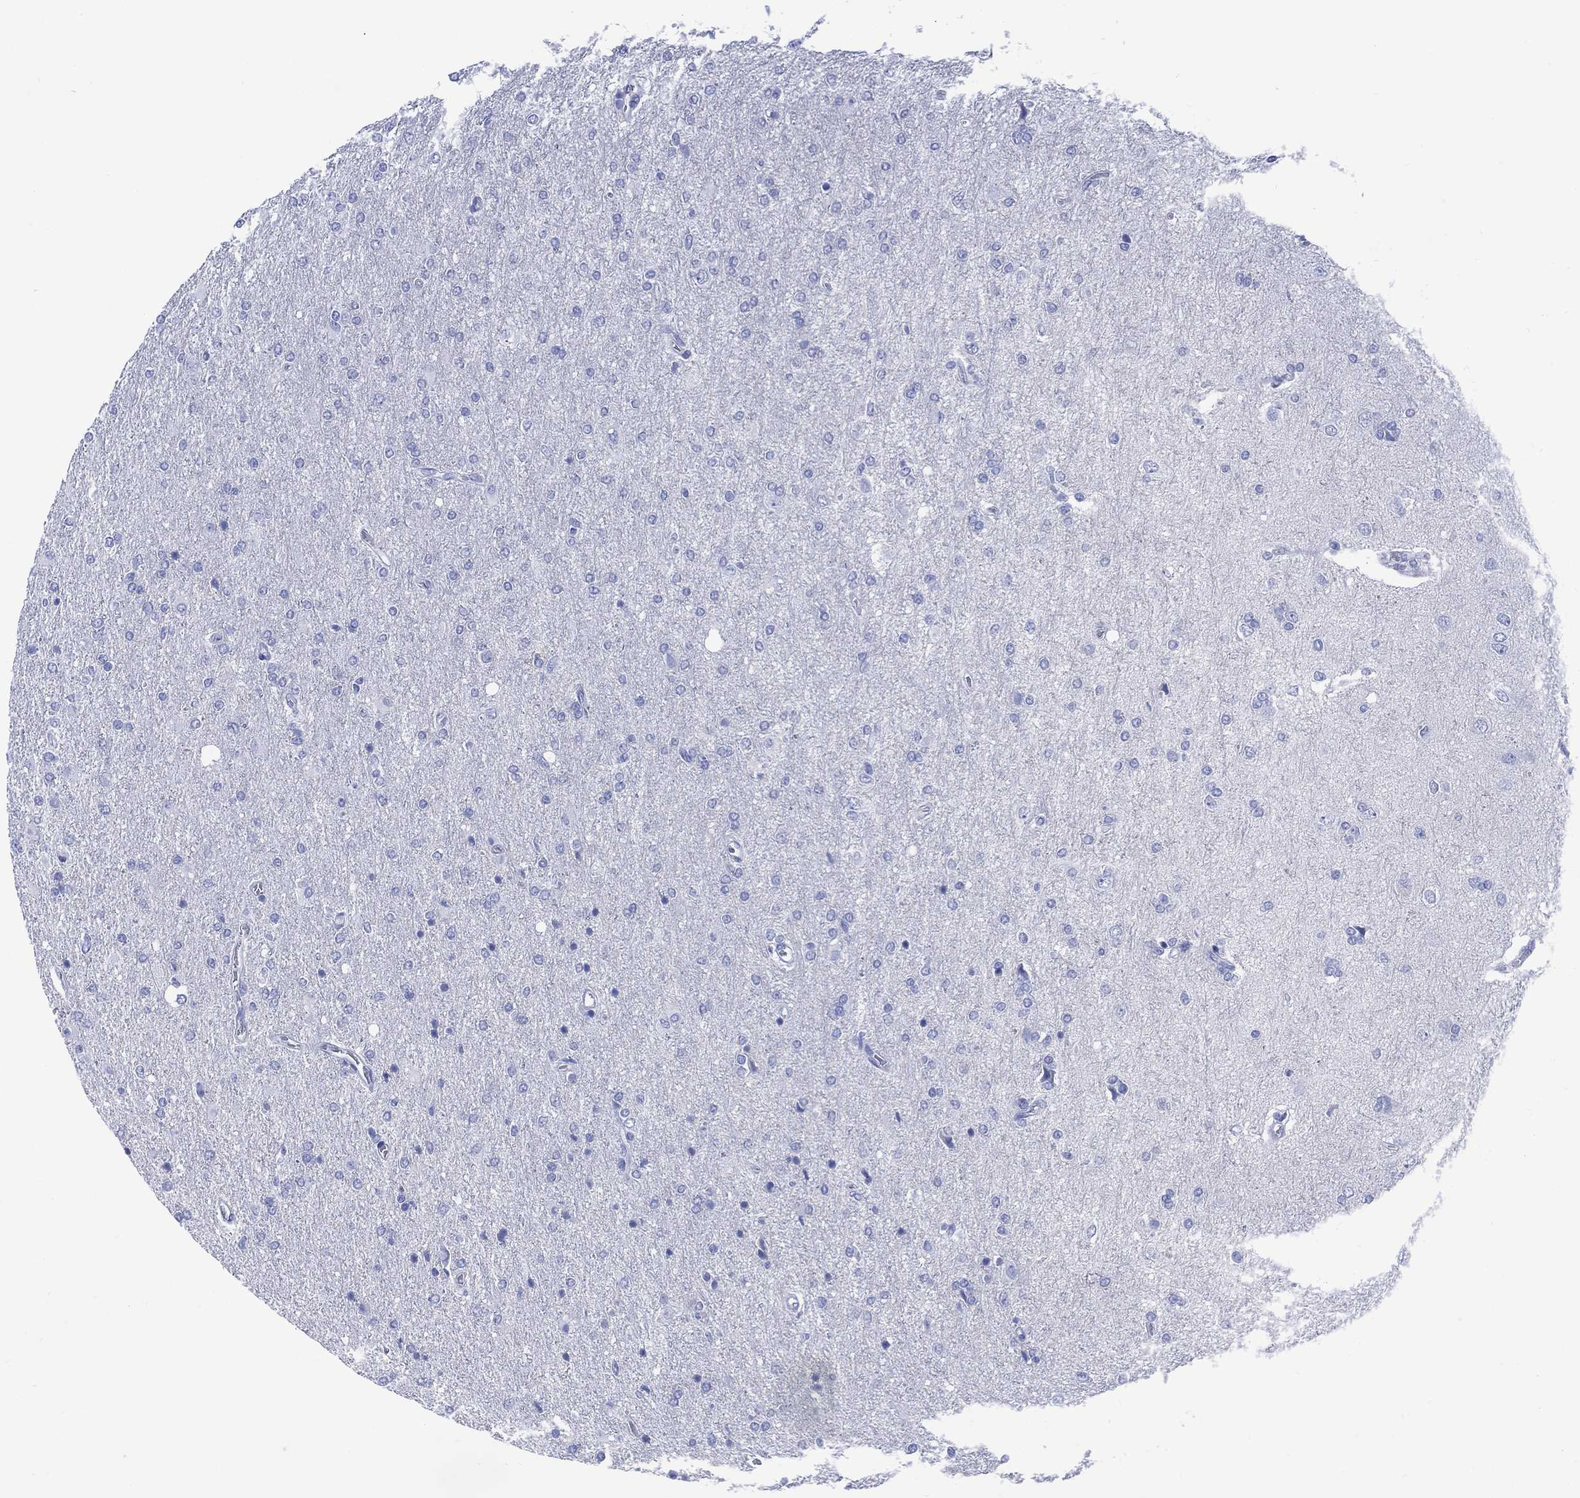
{"staining": {"intensity": "negative", "quantity": "none", "location": "none"}, "tissue": "glioma", "cell_type": "Tumor cells", "image_type": "cancer", "snomed": [{"axis": "morphology", "description": "Glioma, malignant, High grade"}, {"axis": "topography", "description": "Cerebral cortex"}], "caption": "Protein analysis of glioma displays no significant staining in tumor cells.", "gene": "SHCBP1L", "patient": {"sex": "male", "age": 70}}